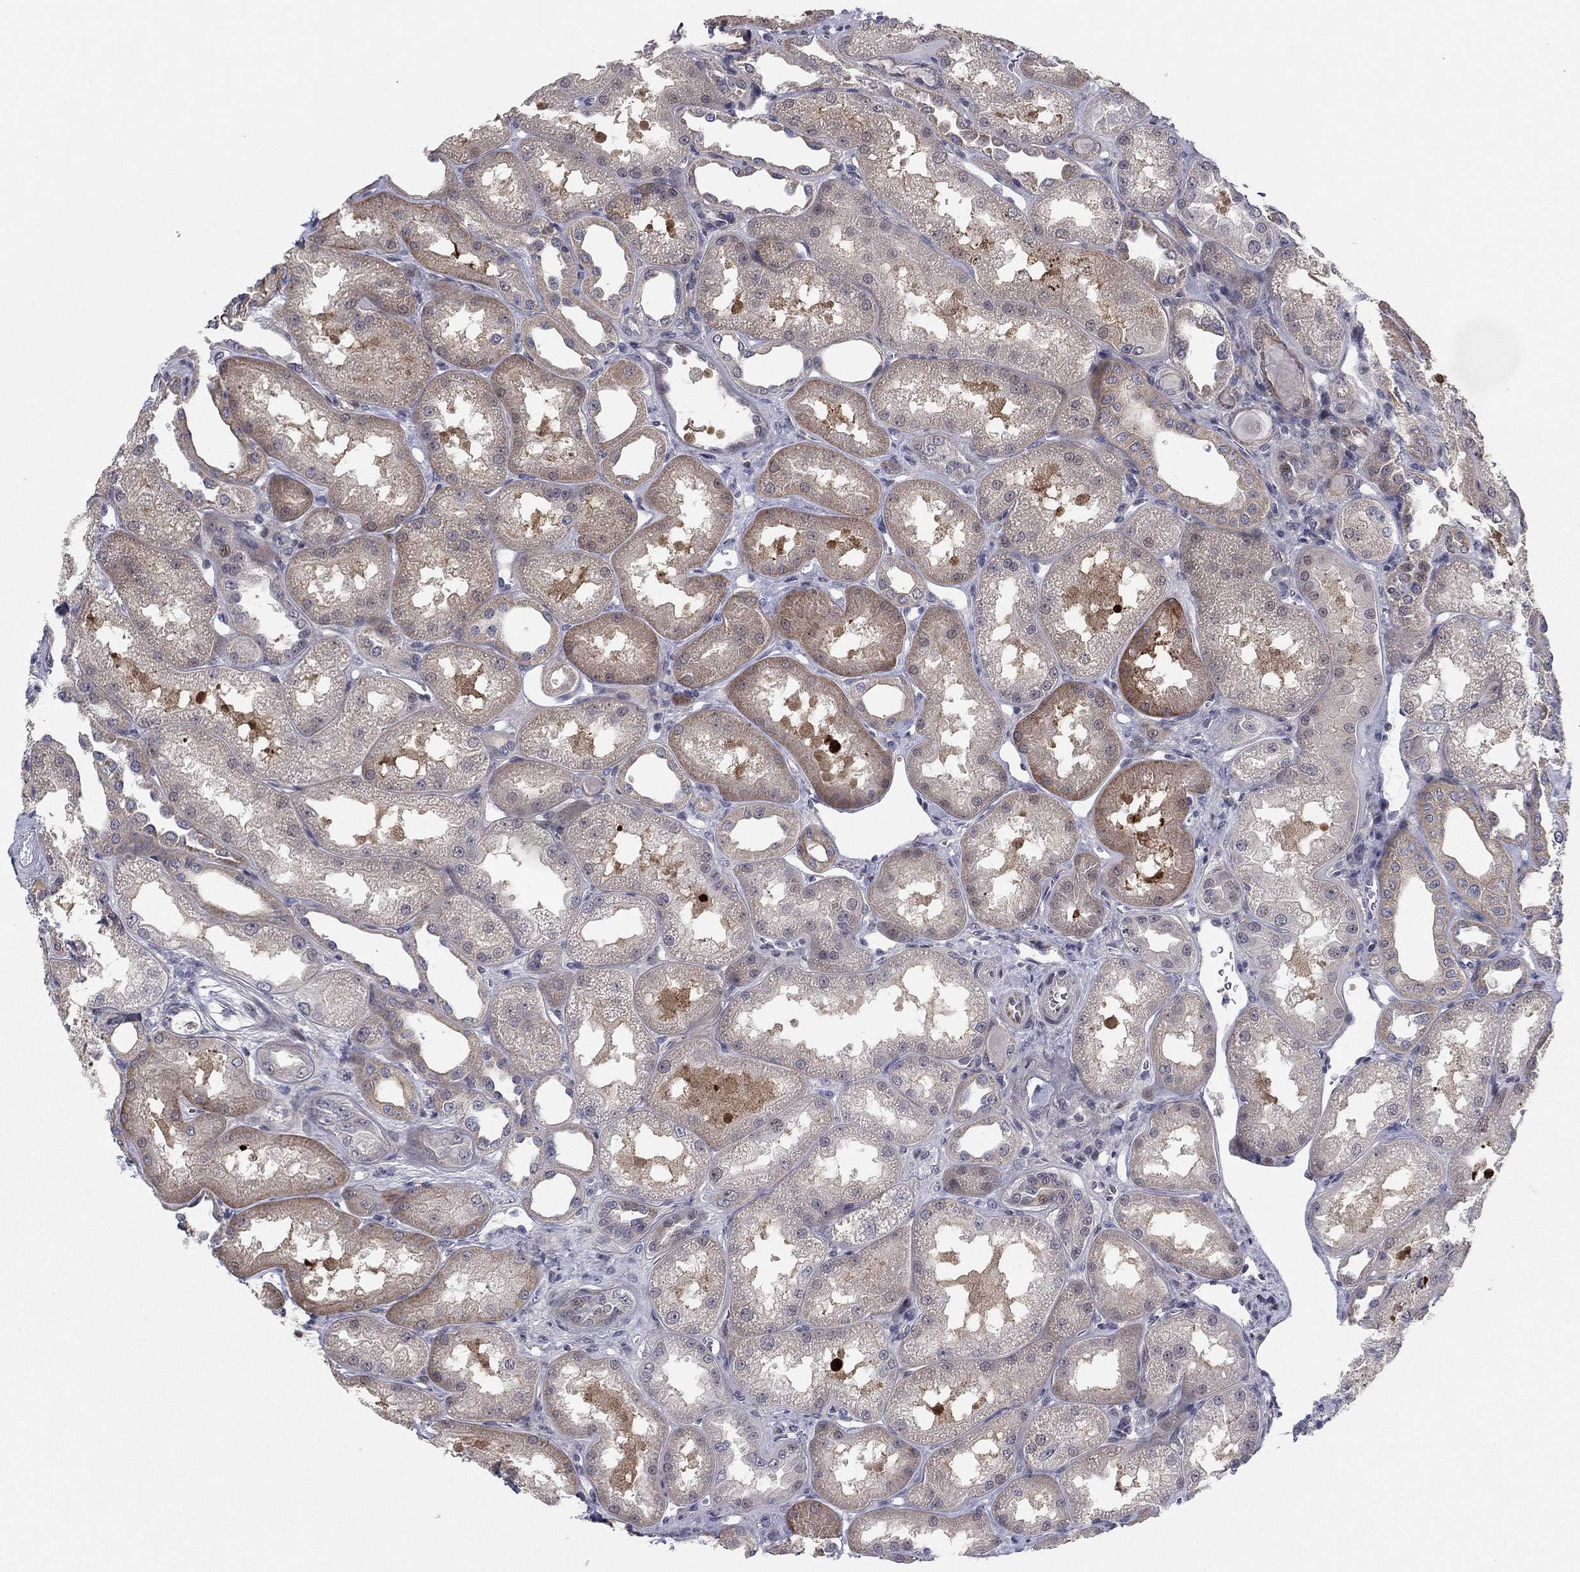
{"staining": {"intensity": "moderate", "quantity": "25%-75%", "location": "cytoplasmic/membranous"}, "tissue": "kidney", "cell_type": "Cells in glomeruli", "image_type": "normal", "snomed": [{"axis": "morphology", "description": "Normal tissue, NOS"}, {"axis": "topography", "description": "Kidney"}], "caption": "An immunohistochemistry (IHC) micrograph of normal tissue is shown. Protein staining in brown shows moderate cytoplasmic/membranous positivity in kidney within cells in glomeruli.", "gene": "BCL11A", "patient": {"sex": "male", "age": 61}}